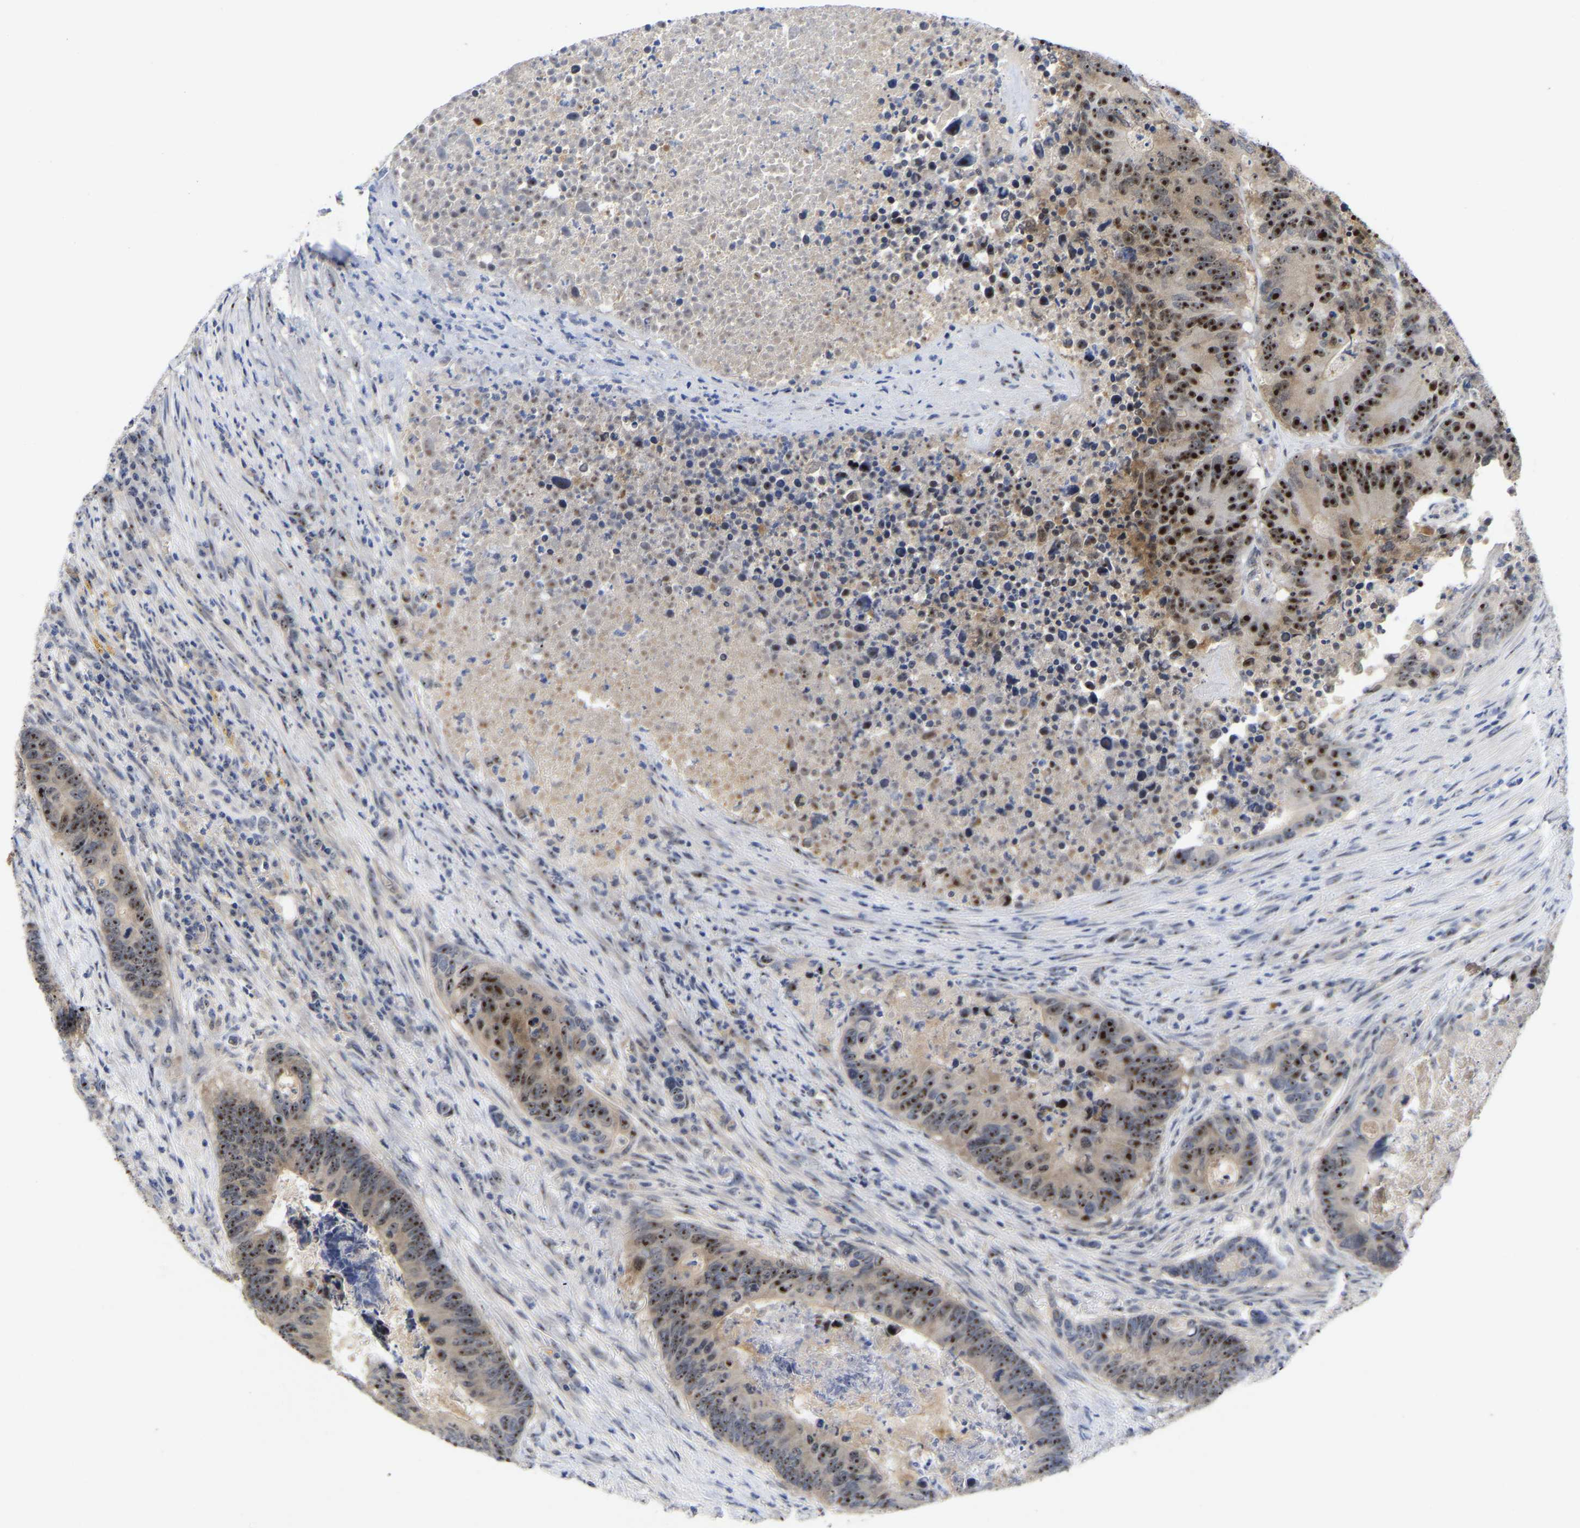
{"staining": {"intensity": "strong", "quantity": ">75%", "location": "cytoplasmic/membranous,nuclear"}, "tissue": "colorectal cancer", "cell_type": "Tumor cells", "image_type": "cancer", "snomed": [{"axis": "morphology", "description": "Adenocarcinoma, NOS"}, {"axis": "topography", "description": "Colon"}], "caption": "Human colorectal cancer (adenocarcinoma) stained with a protein marker reveals strong staining in tumor cells.", "gene": "NLE1", "patient": {"sex": "male", "age": 87}}